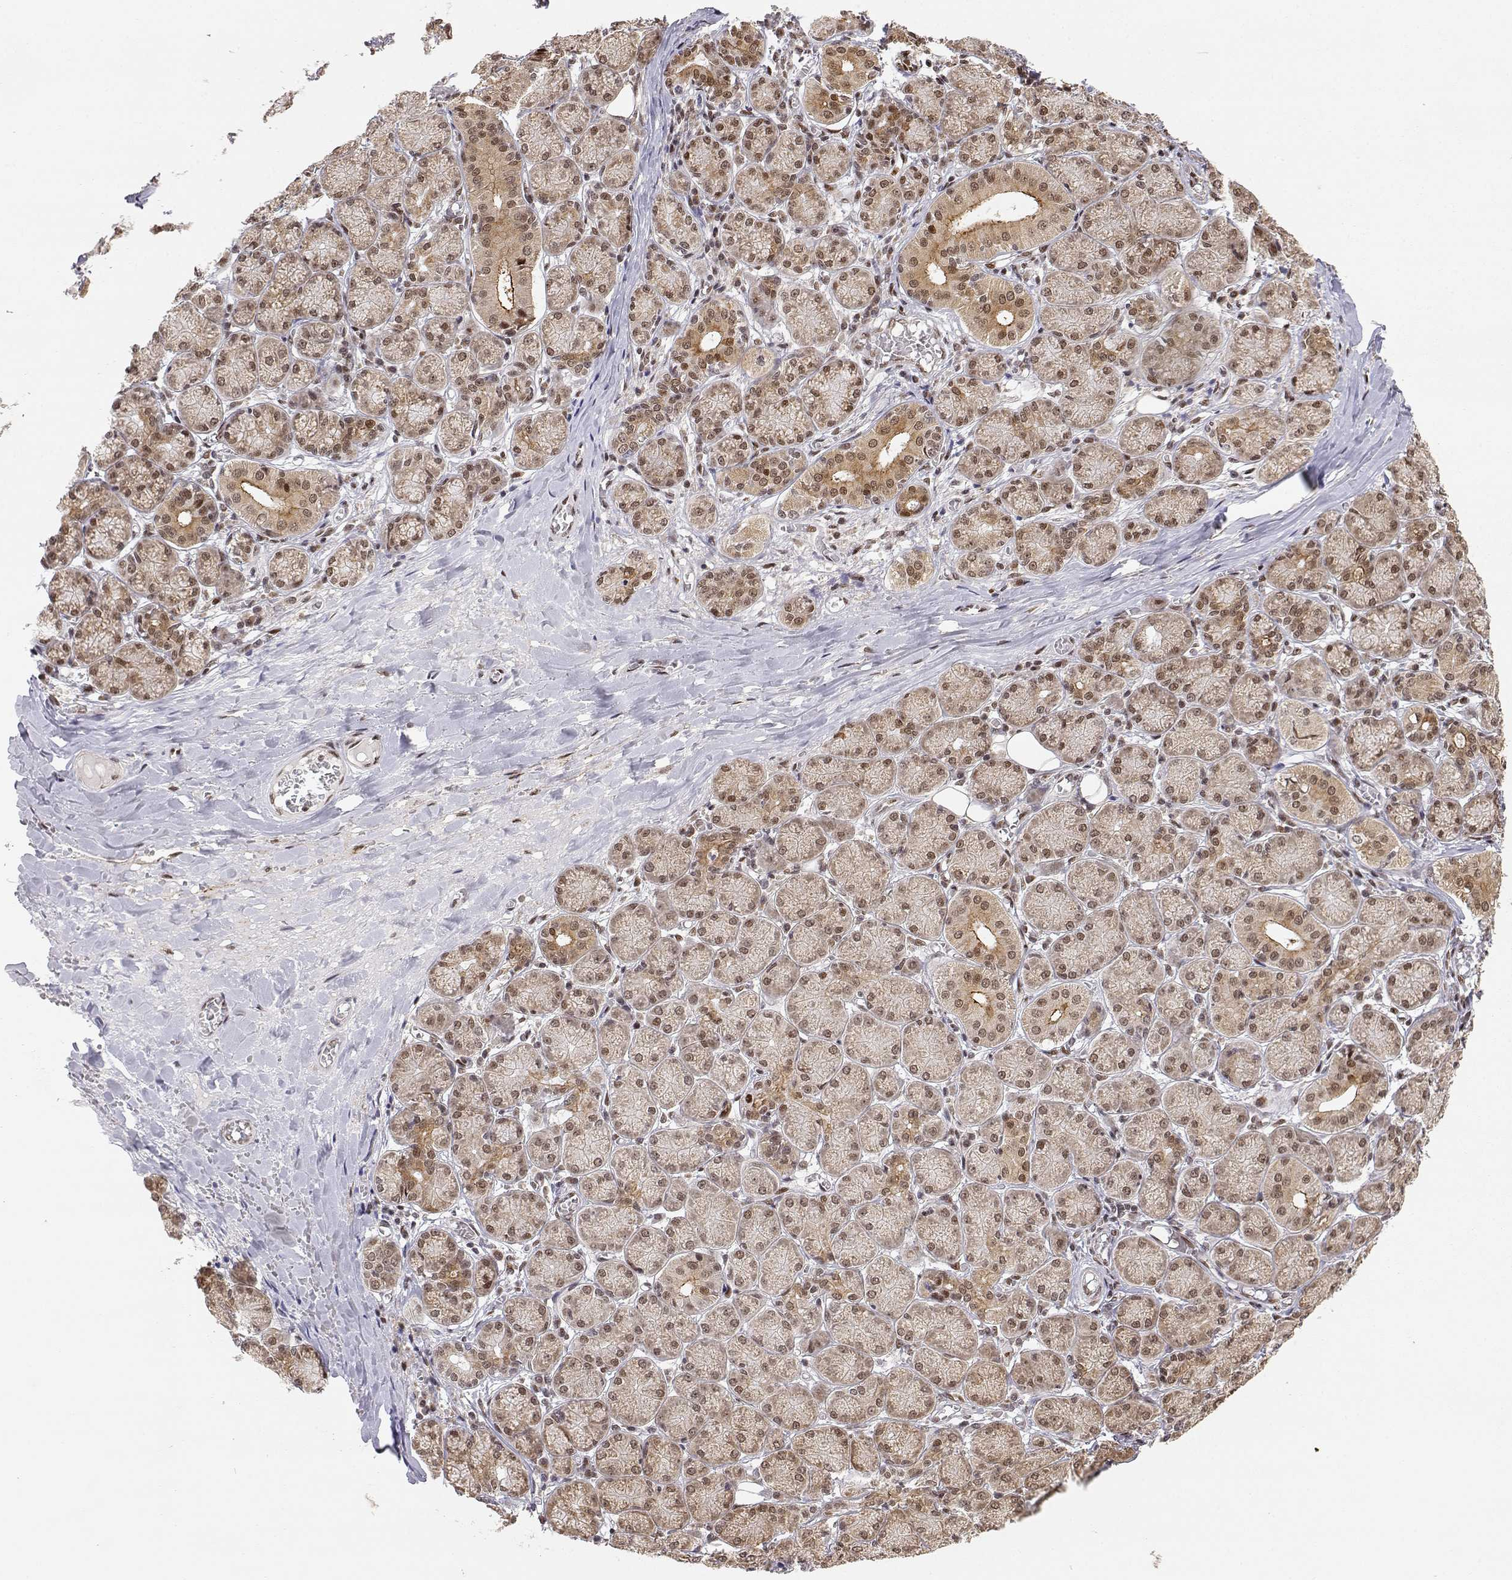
{"staining": {"intensity": "moderate", "quantity": ">75%", "location": "cytoplasmic/membranous,nuclear"}, "tissue": "salivary gland", "cell_type": "Glandular cells", "image_type": "normal", "snomed": [{"axis": "morphology", "description": "Normal tissue, NOS"}, {"axis": "topography", "description": "Salivary gland"}, {"axis": "topography", "description": "Peripheral nerve tissue"}], "caption": "Protein analysis of unremarkable salivary gland shows moderate cytoplasmic/membranous,nuclear staining in about >75% of glandular cells.", "gene": "BRCA1", "patient": {"sex": "female", "age": 24}}